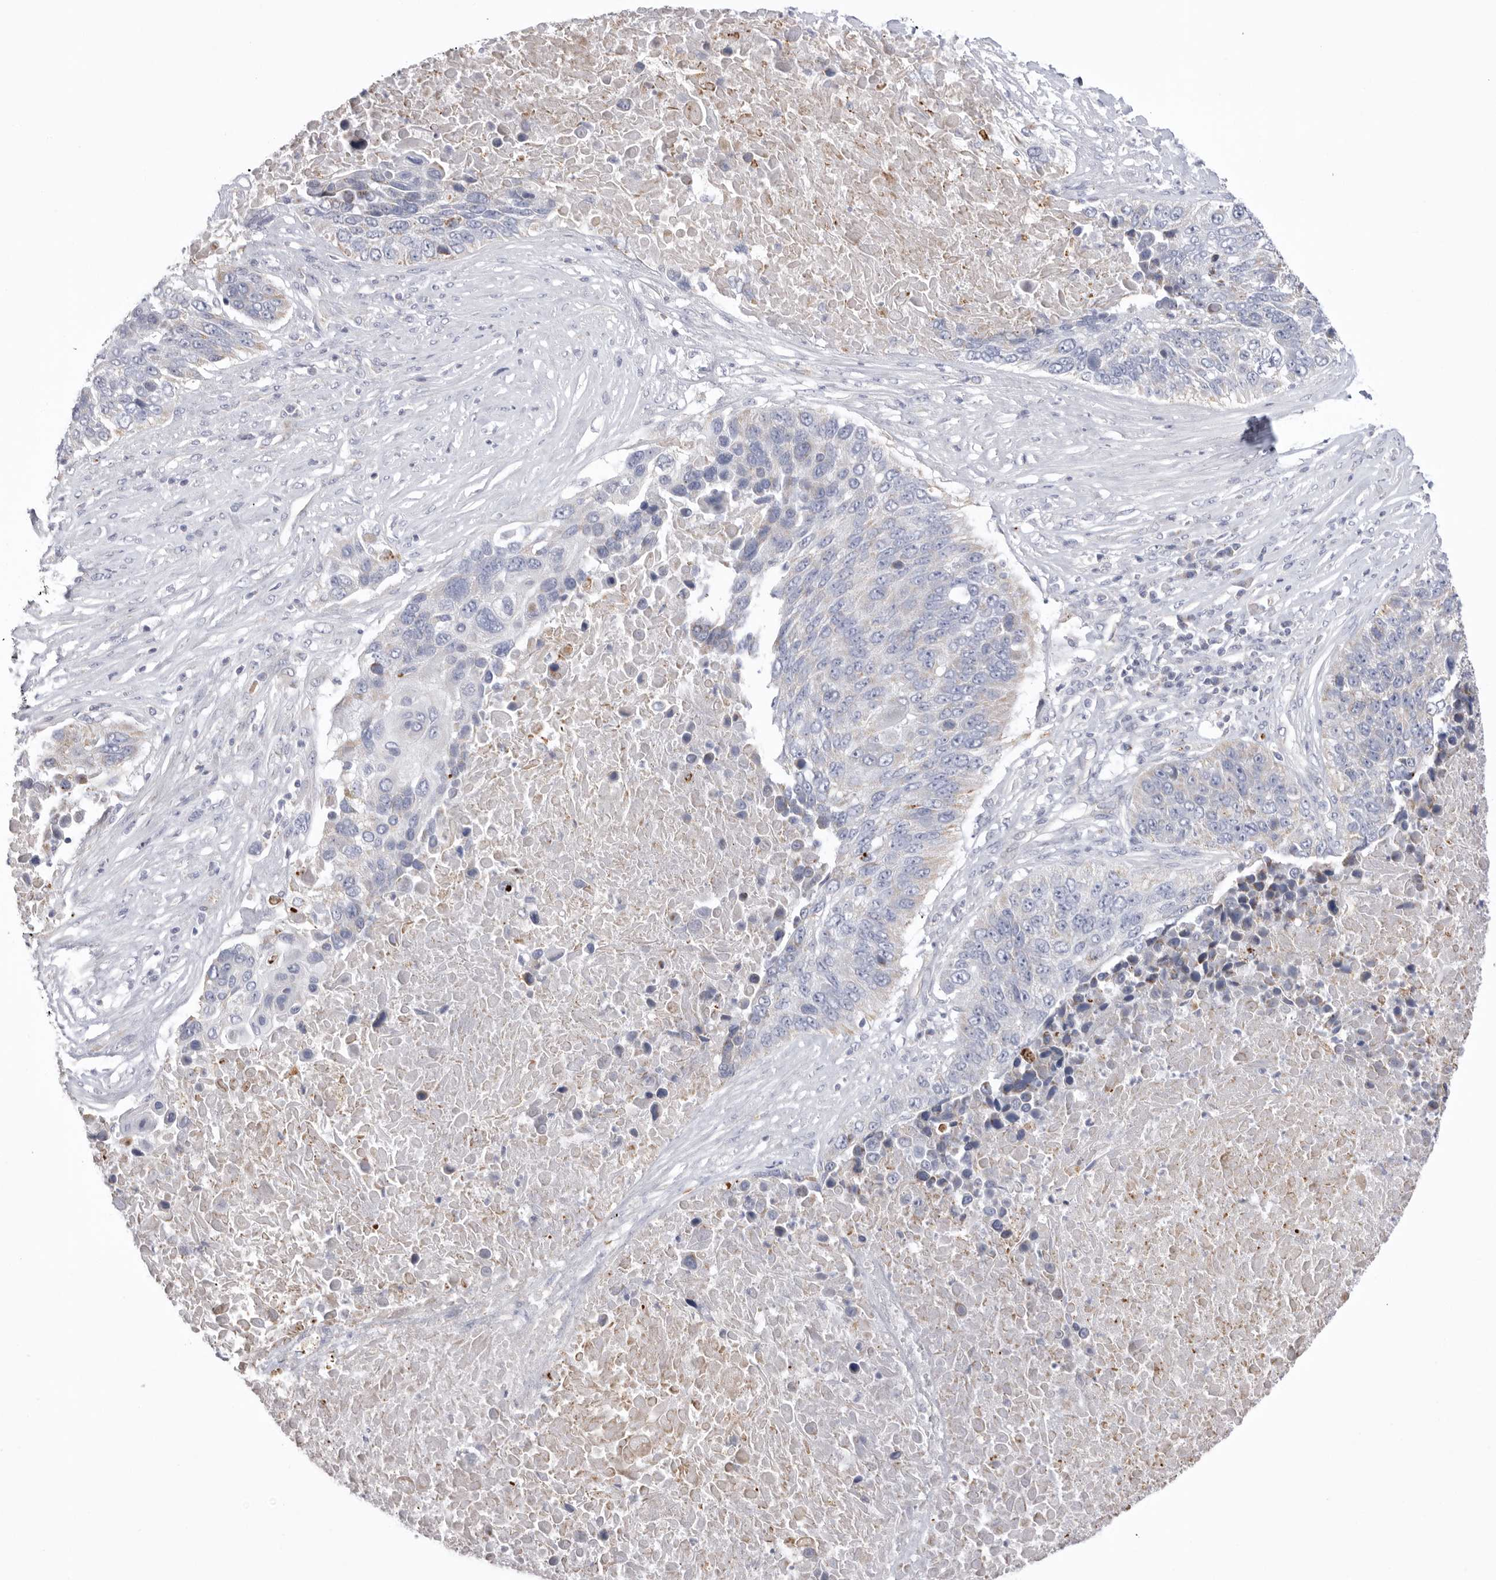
{"staining": {"intensity": "negative", "quantity": "none", "location": "none"}, "tissue": "lung cancer", "cell_type": "Tumor cells", "image_type": "cancer", "snomed": [{"axis": "morphology", "description": "Squamous cell carcinoma, NOS"}, {"axis": "topography", "description": "Lung"}], "caption": "Tumor cells show no significant protein positivity in squamous cell carcinoma (lung).", "gene": "VDAC3", "patient": {"sex": "male", "age": 66}}